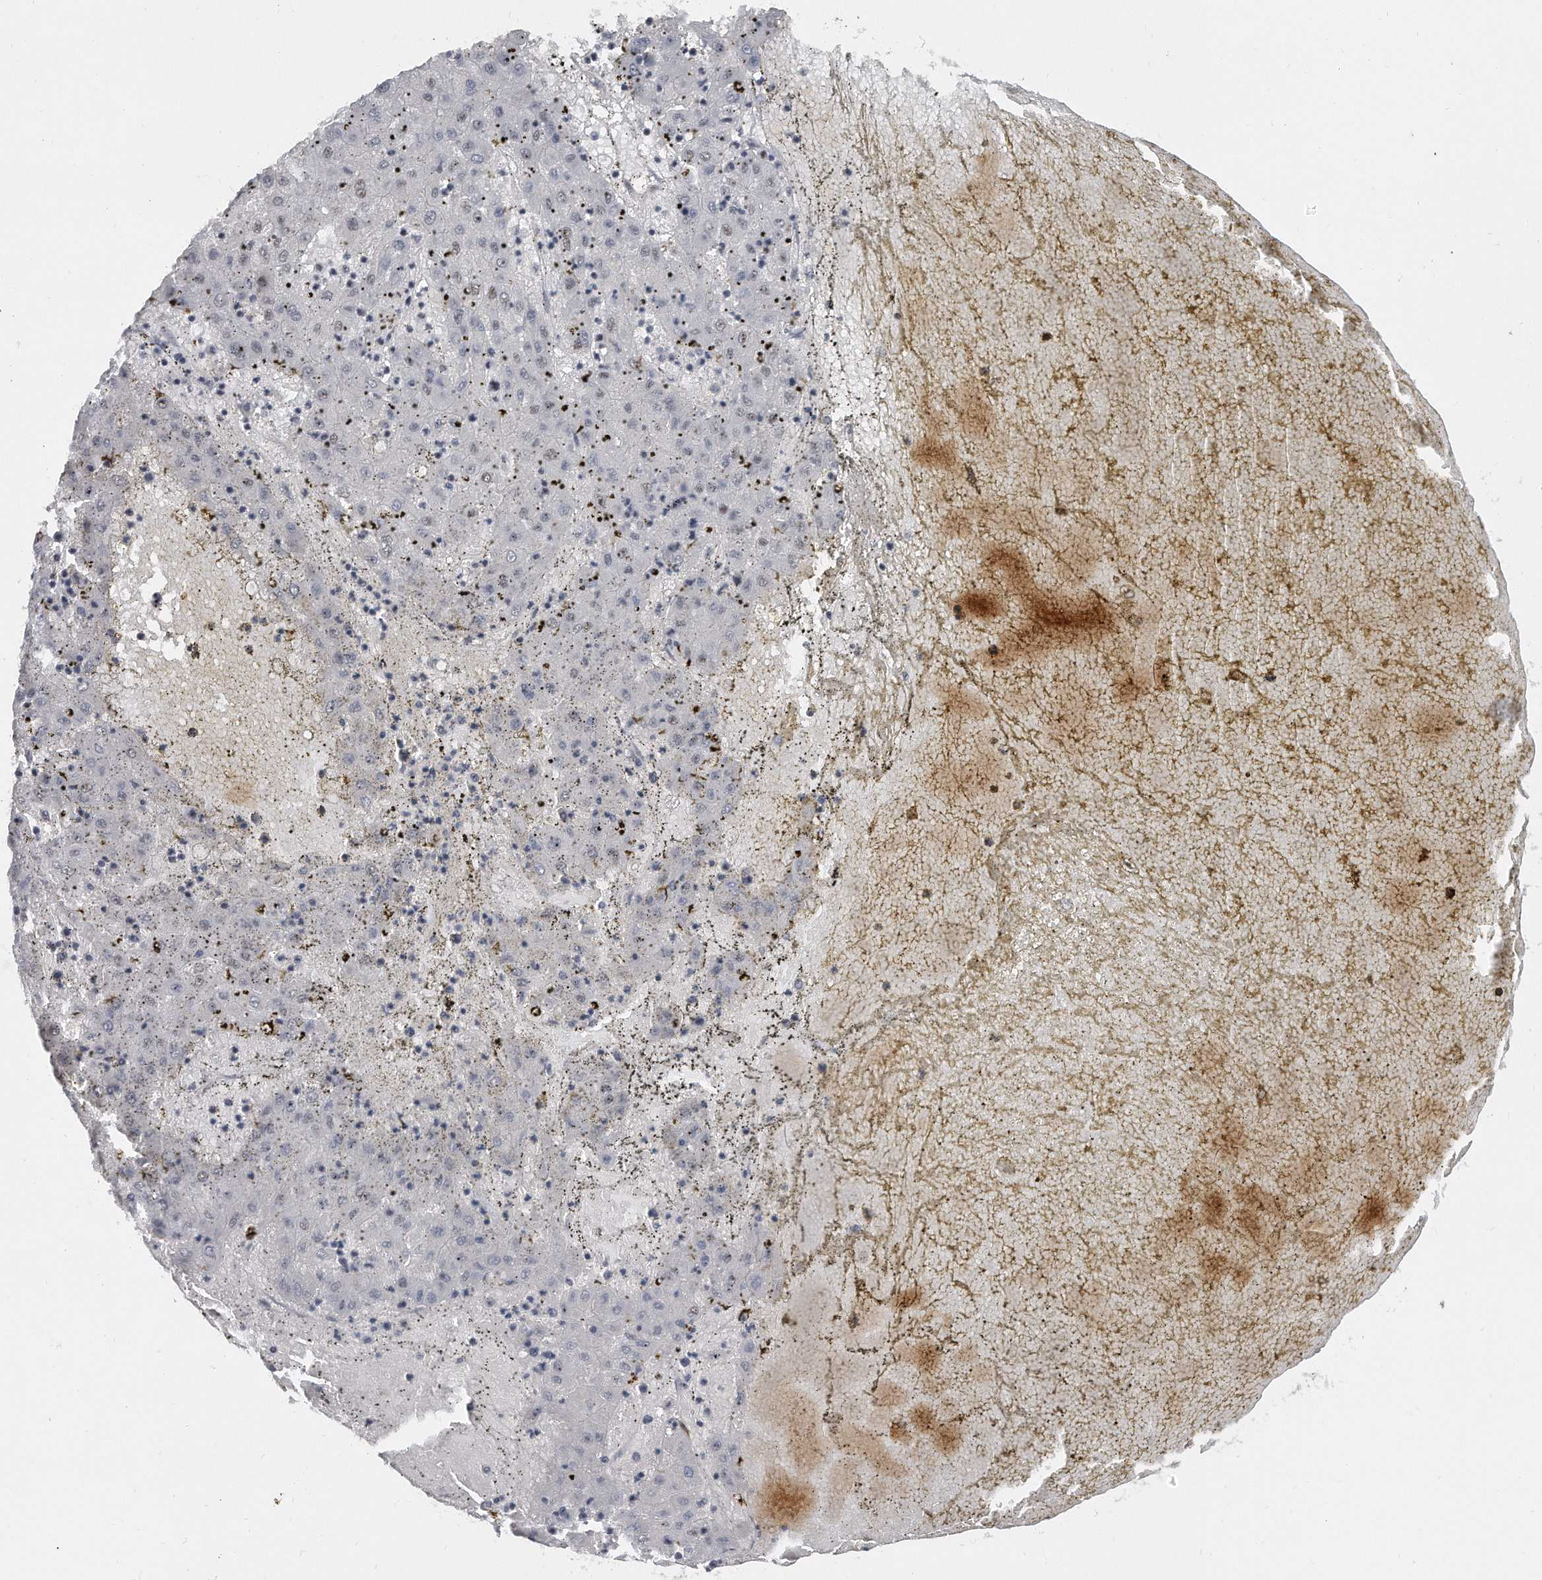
{"staining": {"intensity": "negative", "quantity": "none", "location": "none"}, "tissue": "liver cancer", "cell_type": "Tumor cells", "image_type": "cancer", "snomed": [{"axis": "morphology", "description": "Carcinoma, Hepatocellular, NOS"}, {"axis": "topography", "description": "Liver"}], "caption": "Liver hepatocellular carcinoma was stained to show a protein in brown. There is no significant expression in tumor cells. (DAB IHC with hematoxylin counter stain).", "gene": "TFCP2L1", "patient": {"sex": "male", "age": 72}}